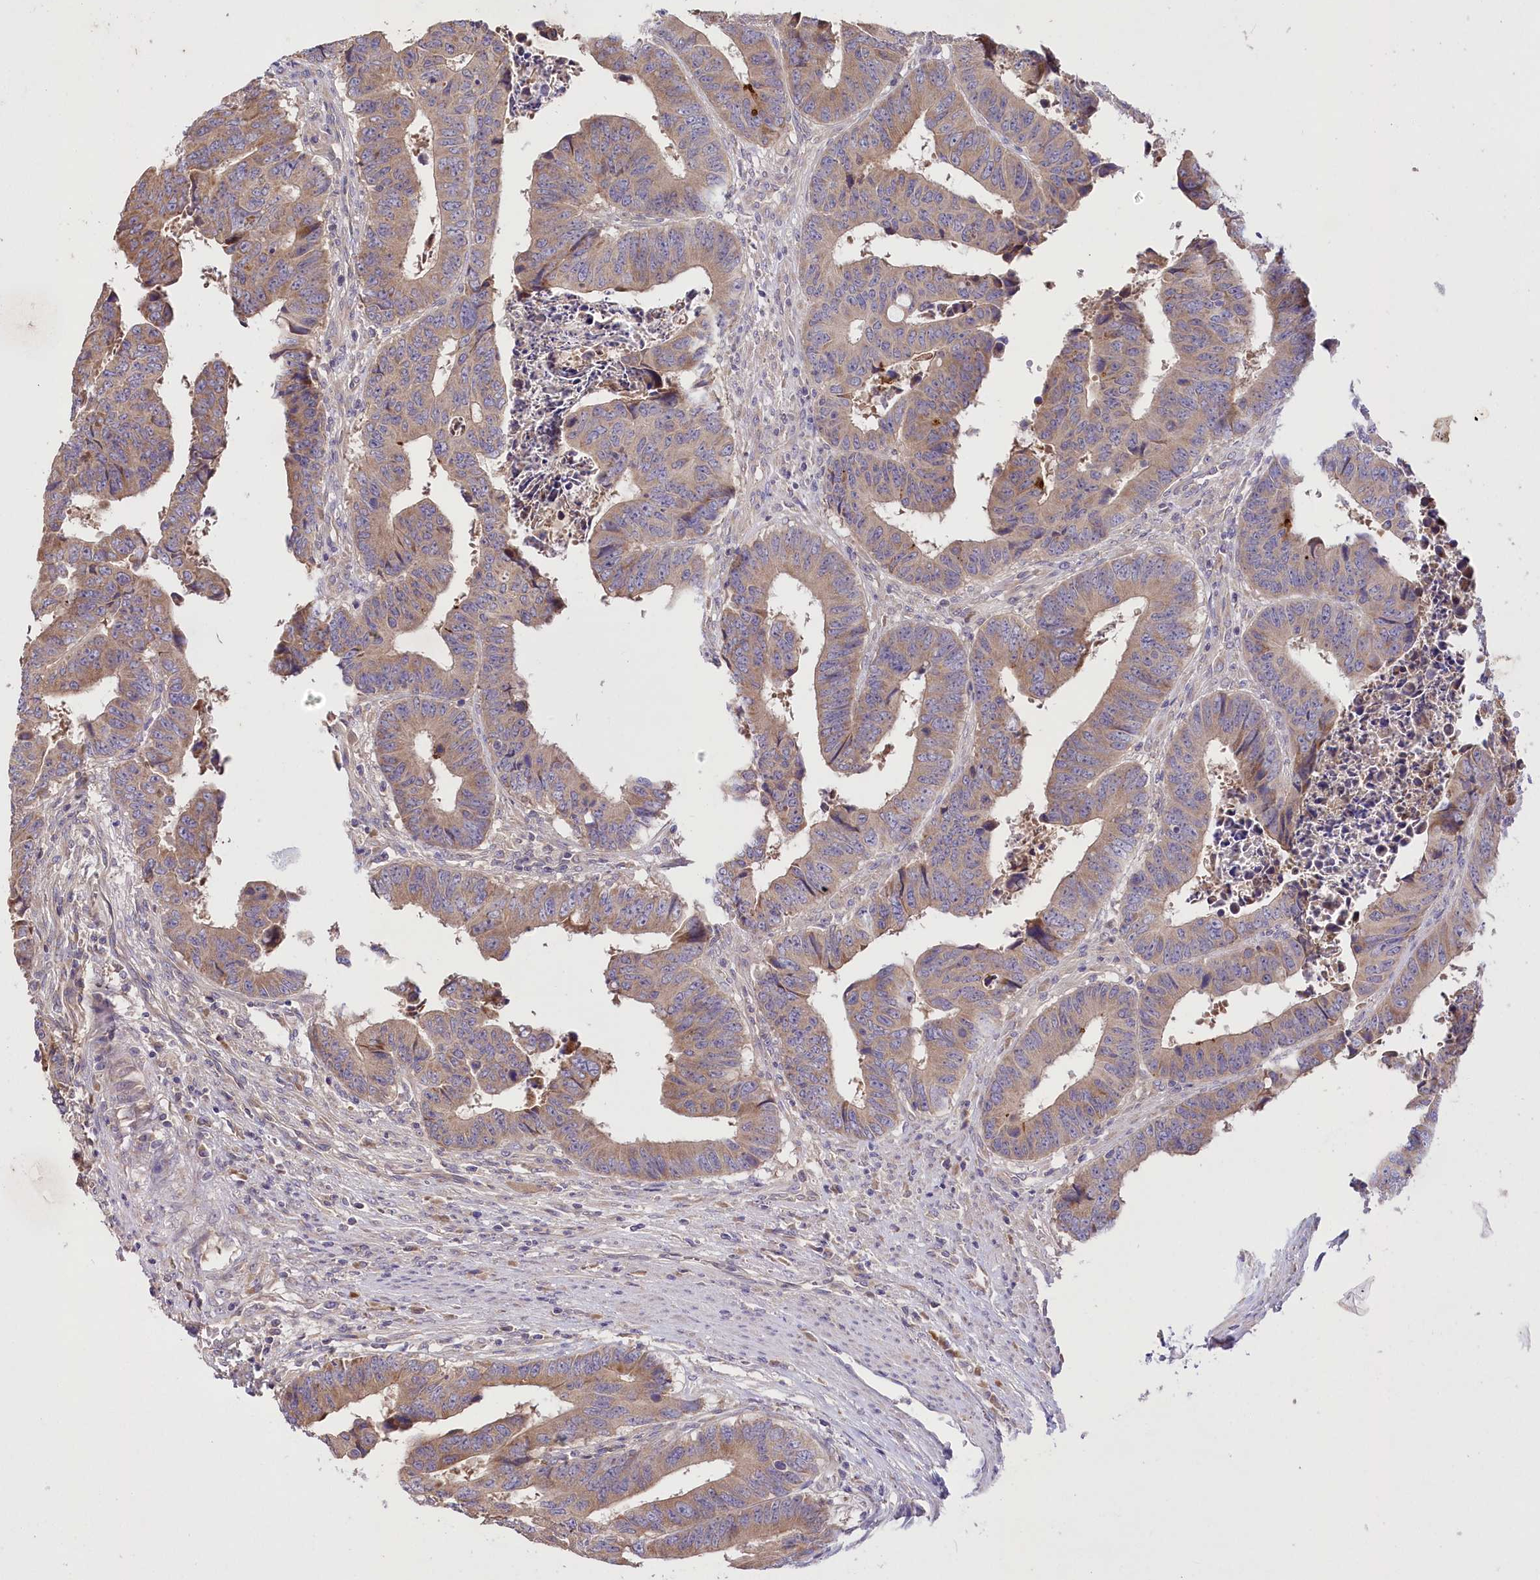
{"staining": {"intensity": "weak", "quantity": ">75%", "location": "cytoplasmic/membranous"}, "tissue": "colorectal cancer", "cell_type": "Tumor cells", "image_type": "cancer", "snomed": [{"axis": "morphology", "description": "Adenocarcinoma, NOS"}, {"axis": "topography", "description": "Rectum"}], "caption": "Immunohistochemical staining of human adenocarcinoma (colorectal) reveals low levels of weak cytoplasmic/membranous protein positivity in approximately >75% of tumor cells.", "gene": "PBLD", "patient": {"sex": "male", "age": 84}}